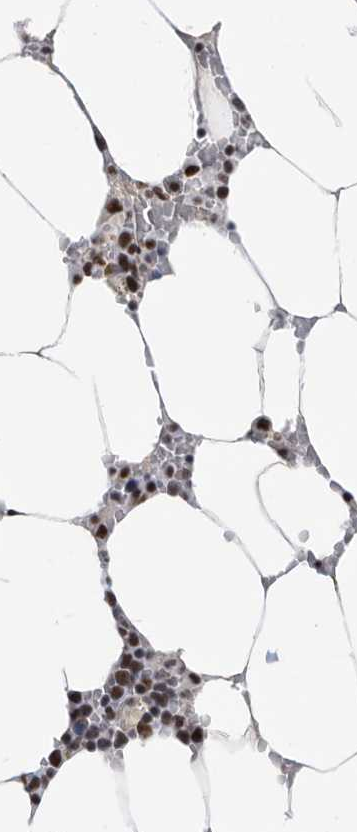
{"staining": {"intensity": "strong", "quantity": "25%-75%", "location": "nuclear"}, "tissue": "bone marrow", "cell_type": "Hematopoietic cells", "image_type": "normal", "snomed": [{"axis": "morphology", "description": "Normal tissue, NOS"}, {"axis": "topography", "description": "Bone marrow"}], "caption": "Normal bone marrow was stained to show a protein in brown. There is high levels of strong nuclear expression in about 25%-75% of hematopoietic cells. Ihc stains the protein of interest in brown and the nuclei are stained blue.", "gene": "SF3A1", "patient": {"sex": "male", "age": 70}}